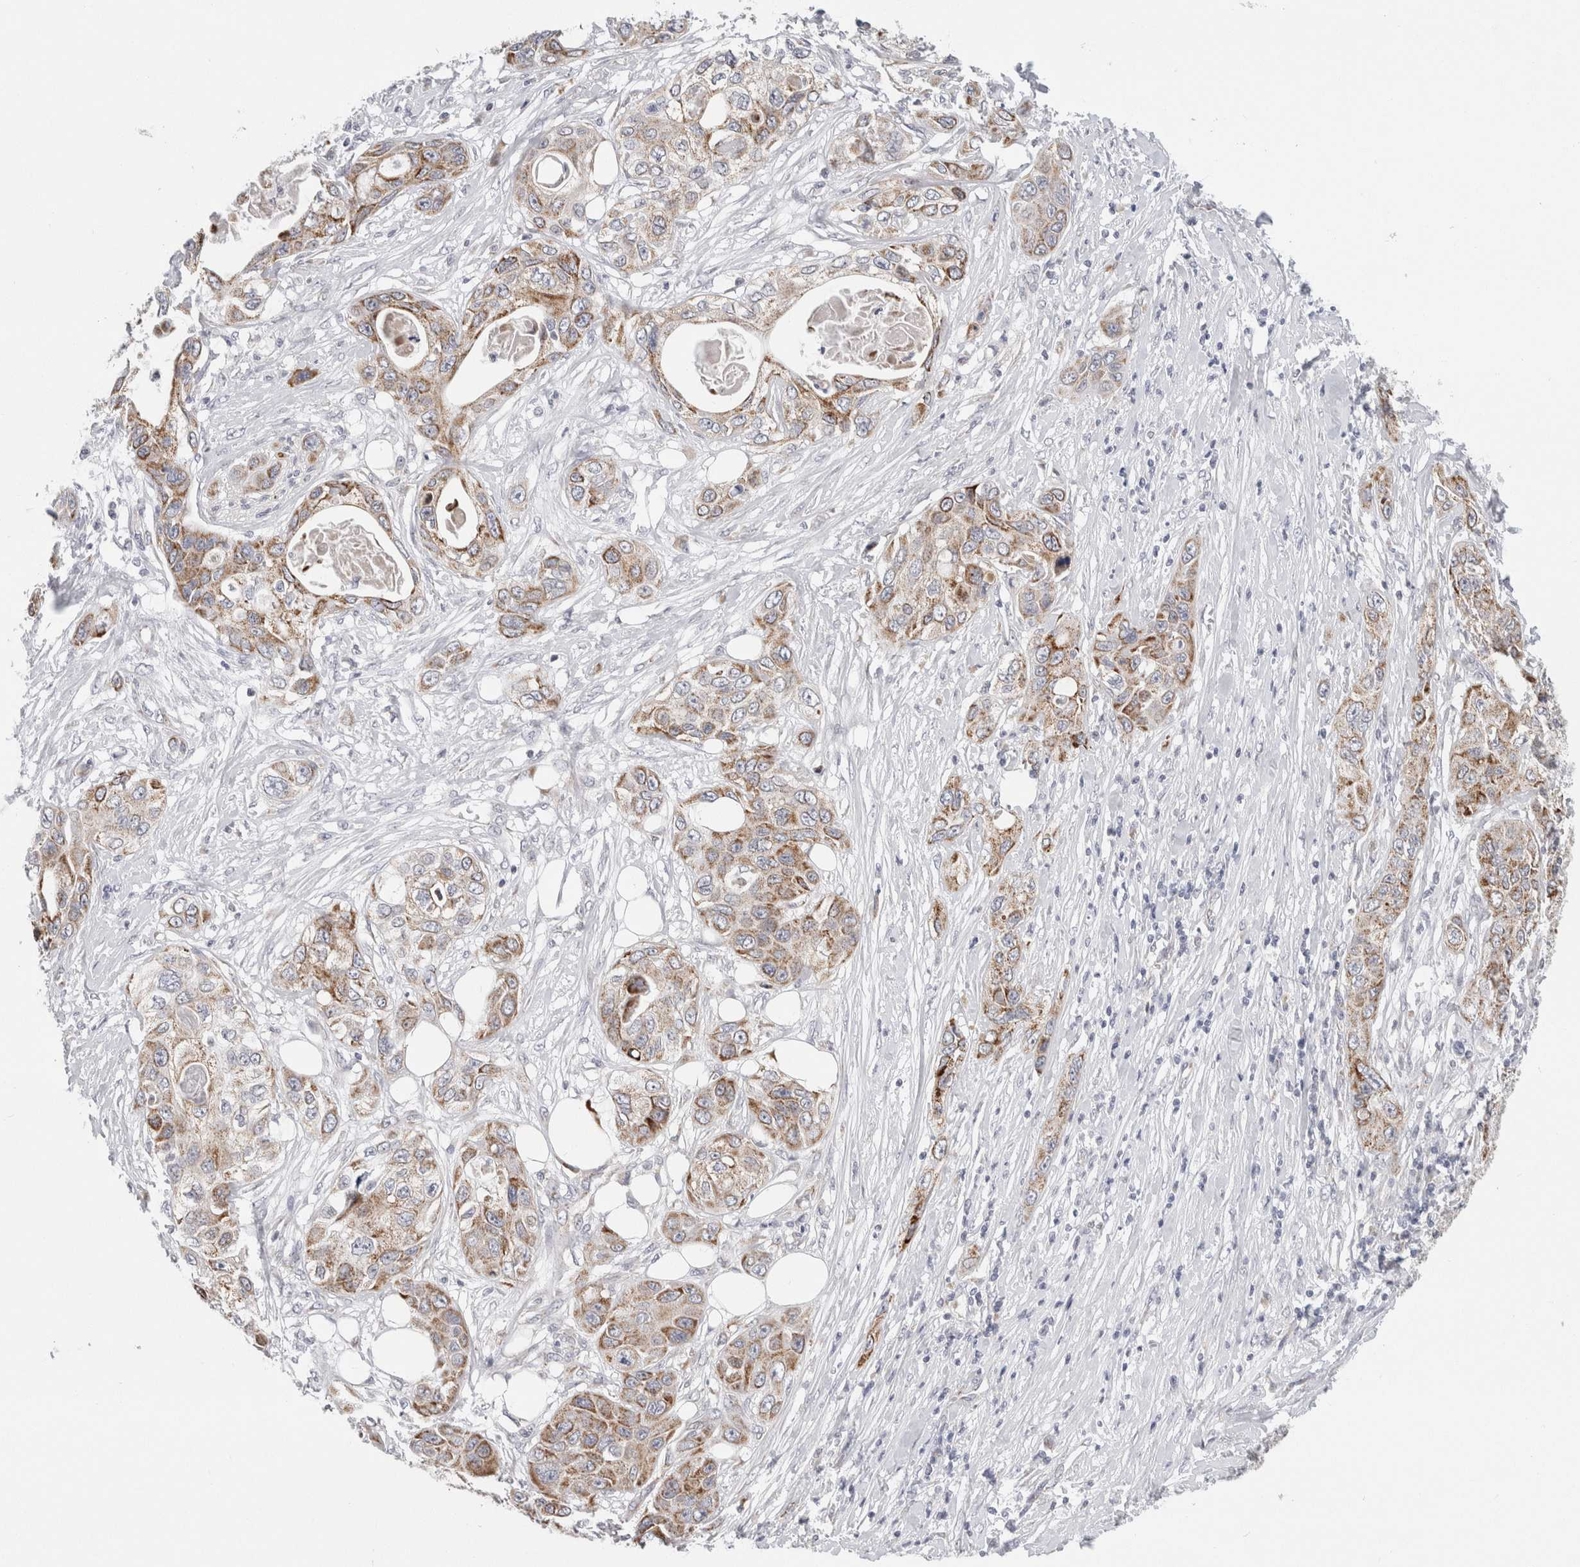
{"staining": {"intensity": "moderate", "quantity": ">75%", "location": "cytoplasmic/membranous"}, "tissue": "pancreatic cancer", "cell_type": "Tumor cells", "image_type": "cancer", "snomed": [{"axis": "morphology", "description": "Adenocarcinoma, NOS"}, {"axis": "topography", "description": "Pancreas"}], "caption": "Human pancreatic adenocarcinoma stained with a brown dye reveals moderate cytoplasmic/membranous positive positivity in approximately >75% of tumor cells.", "gene": "FAHD1", "patient": {"sex": "female", "age": 70}}